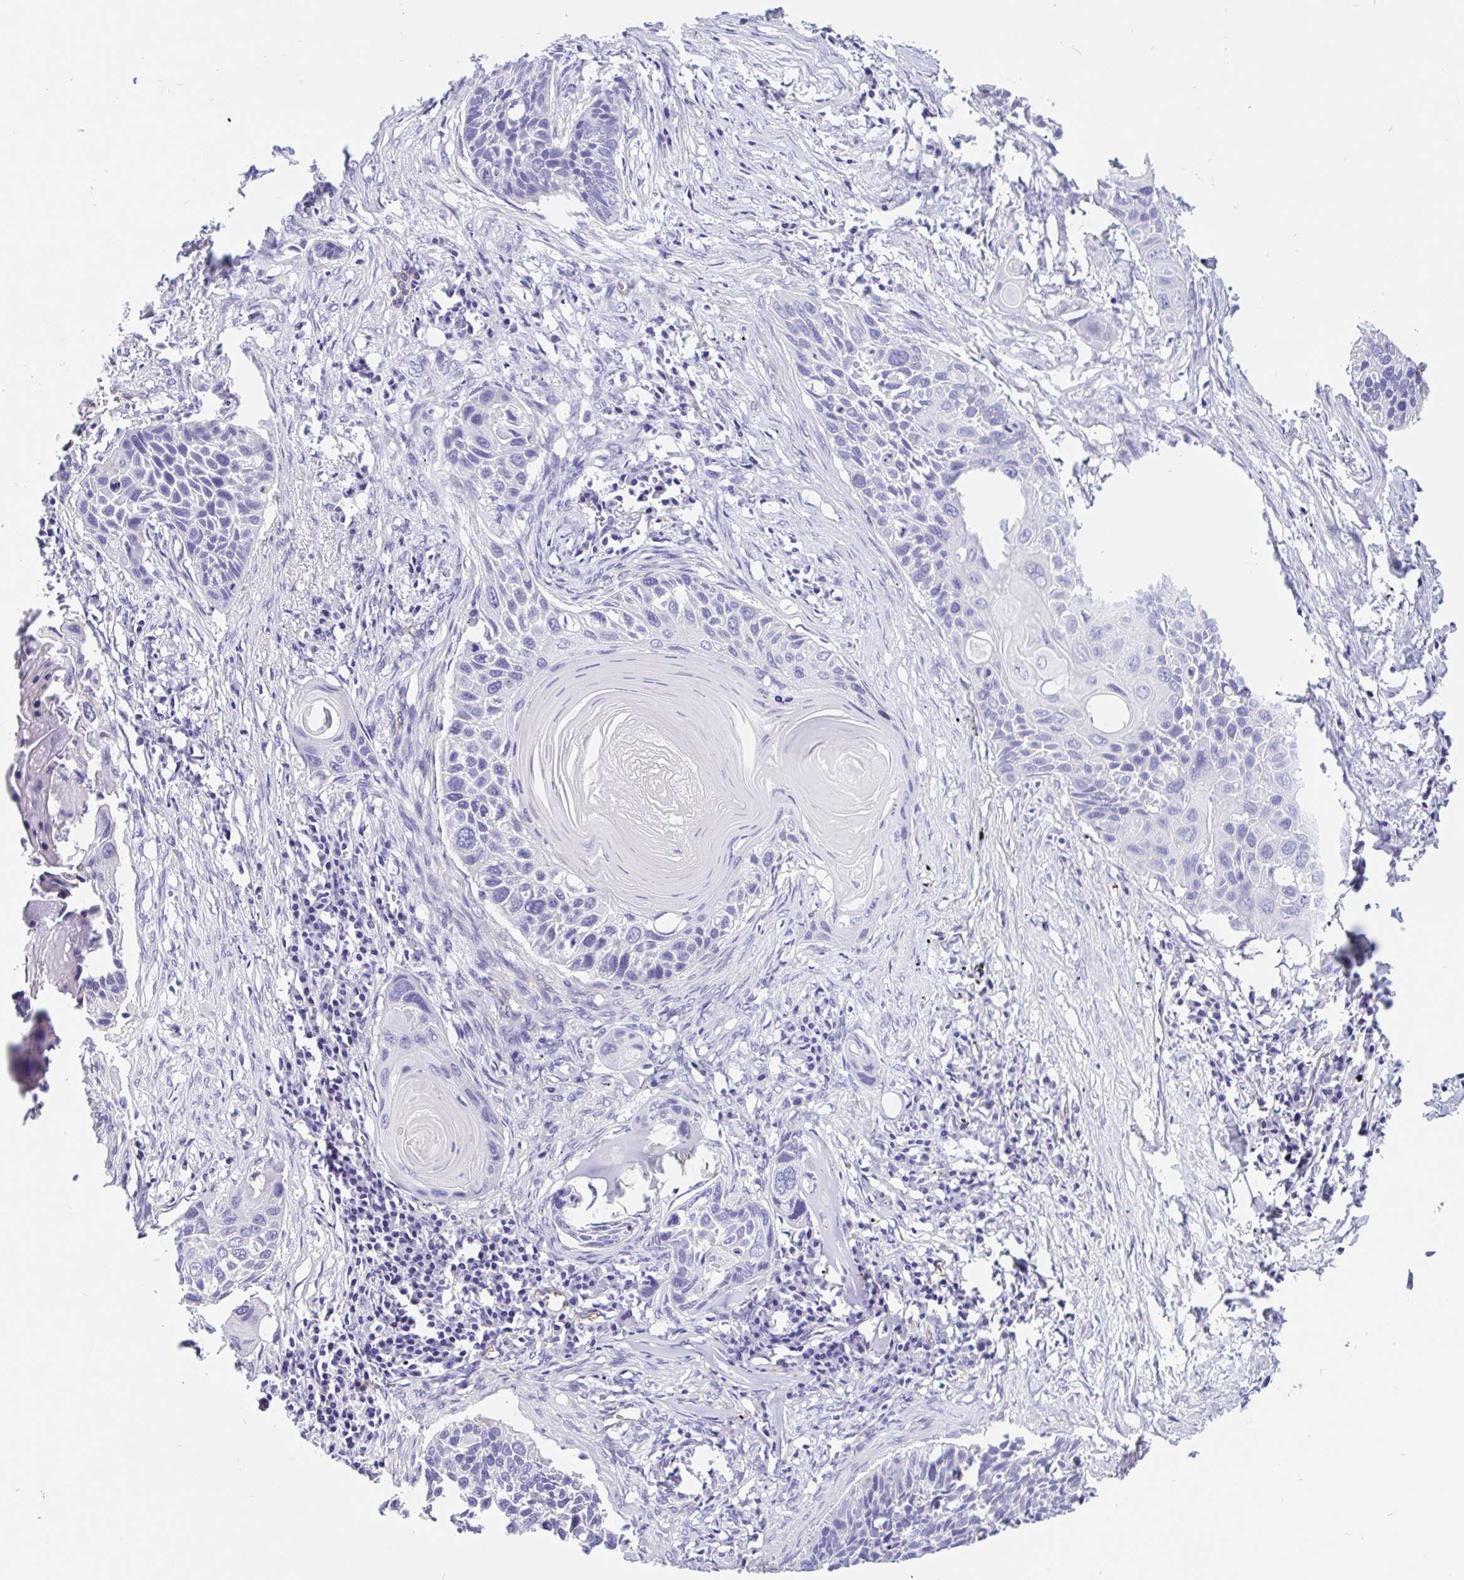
{"staining": {"intensity": "negative", "quantity": "none", "location": "none"}, "tissue": "lung cancer", "cell_type": "Tumor cells", "image_type": "cancer", "snomed": [{"axis": "morphology", "description": "Squamous cell carcinoma, NOS"}, {"axis": "topography", "description": "Lung"}], "caption": "A micrograph of human lung cancer is negative for staining in tumor cells. (Brightfield microscopy of DAB (3,3'-diaminobenzidine) immunohistochemistry at high magnification).", "gene": "LIMCH1", "patient": {"sex": "male", "age": 78}}